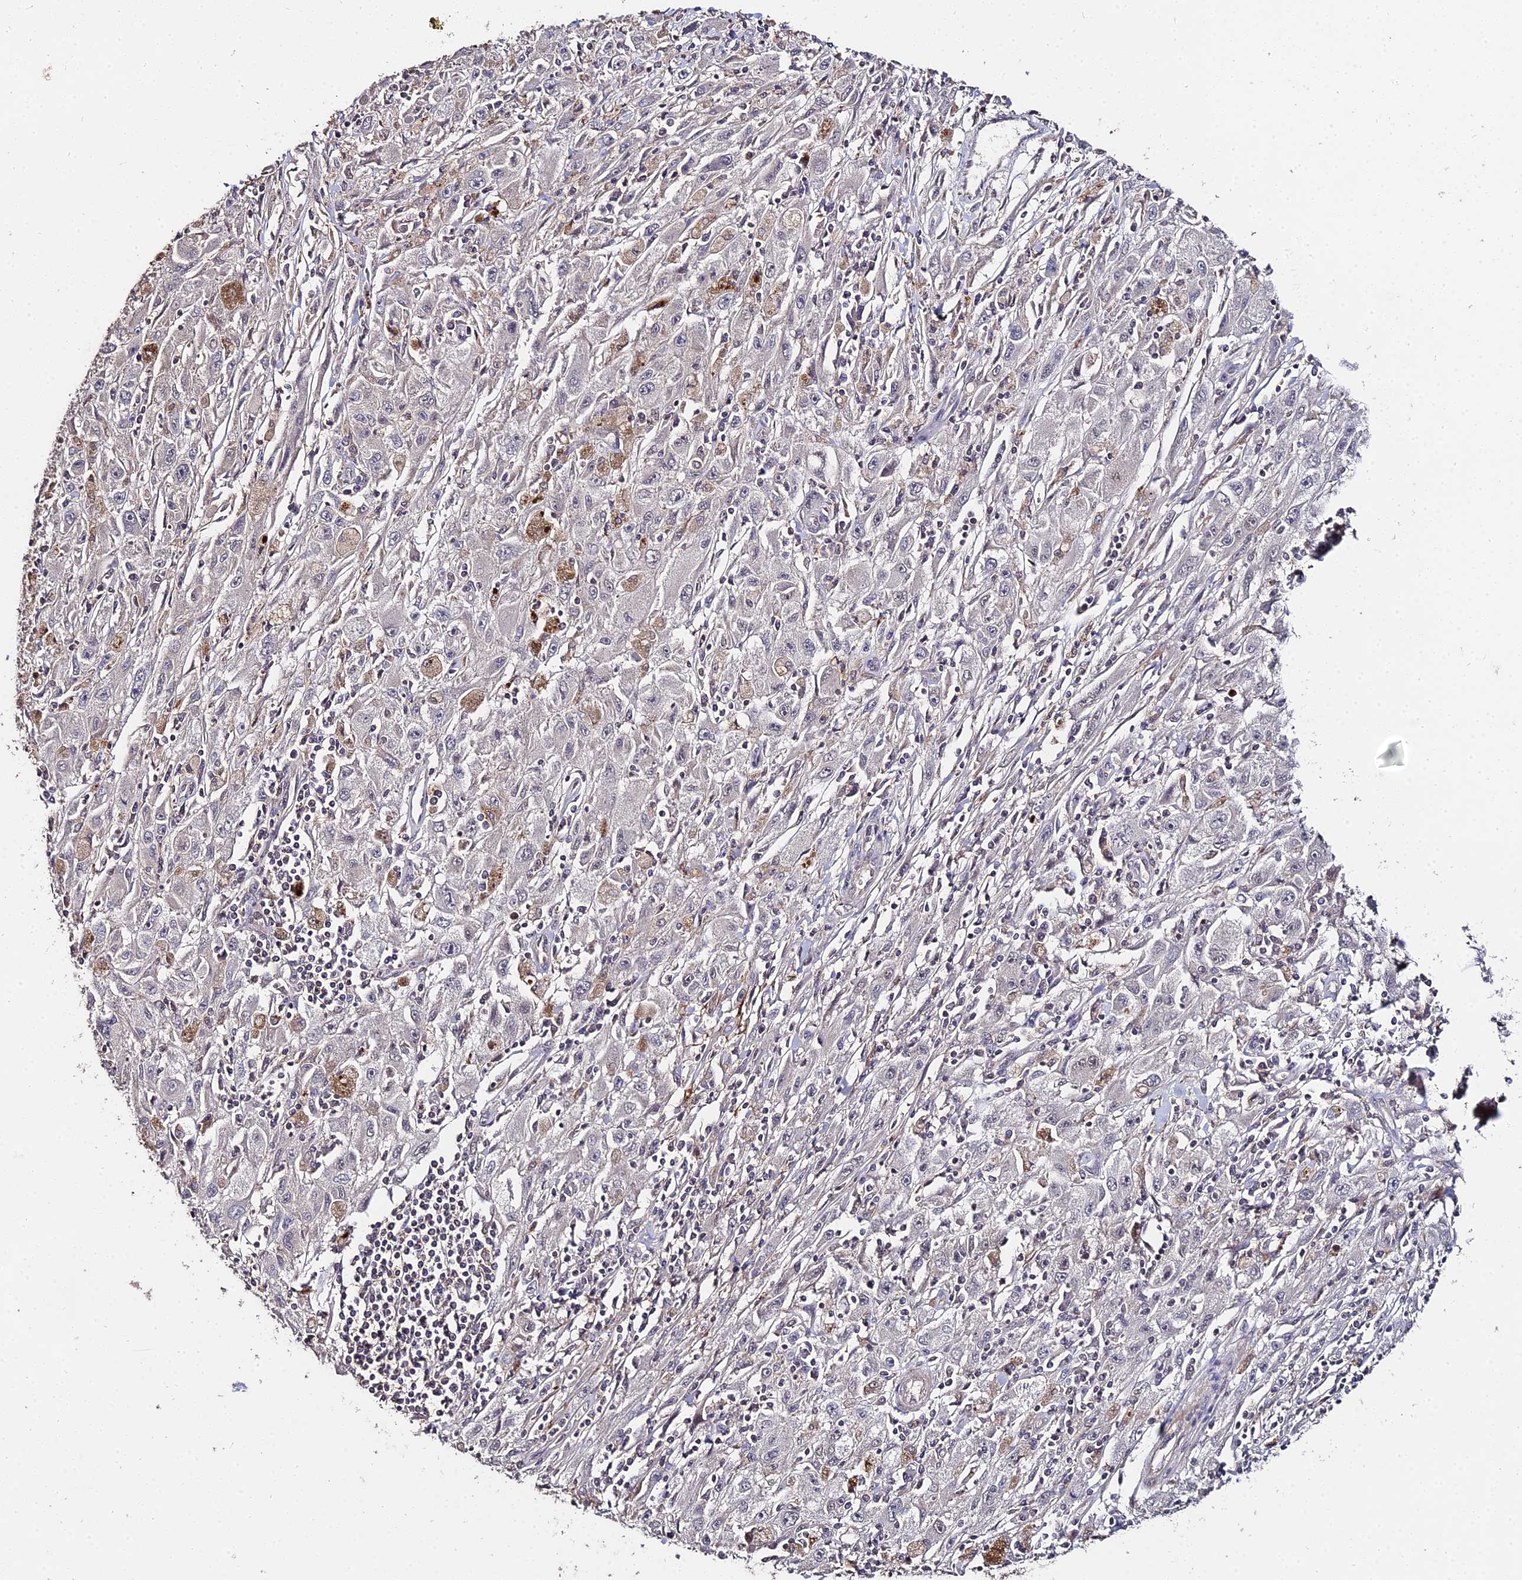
{"staining": {"intensity": "negative", "quantity": "none", "location": "none"}, "tissue": "melanoma", "cell_type": "Tumor cells", "image_type": "cancer", "snomed": [{"axis": "morphology", "description": "Malignant melanoma, Metastatic site"}, {"axis": "topography", "description": "Skin"}], "caption": "Immunohistochemistry (IHC) micrograph of malignant melanoma (metastatic site) stained for a protein (brown), which demonstrates no staining in tumor cells. (Stains: DAB (3,3'-diaminobenzidine) immunohistochemistry with hematoxylin counter stain, Microscopy: brightfield microscopy at high magnification).", "gene": "LSM5", "patient": {"sex": "male", "age": 53}}